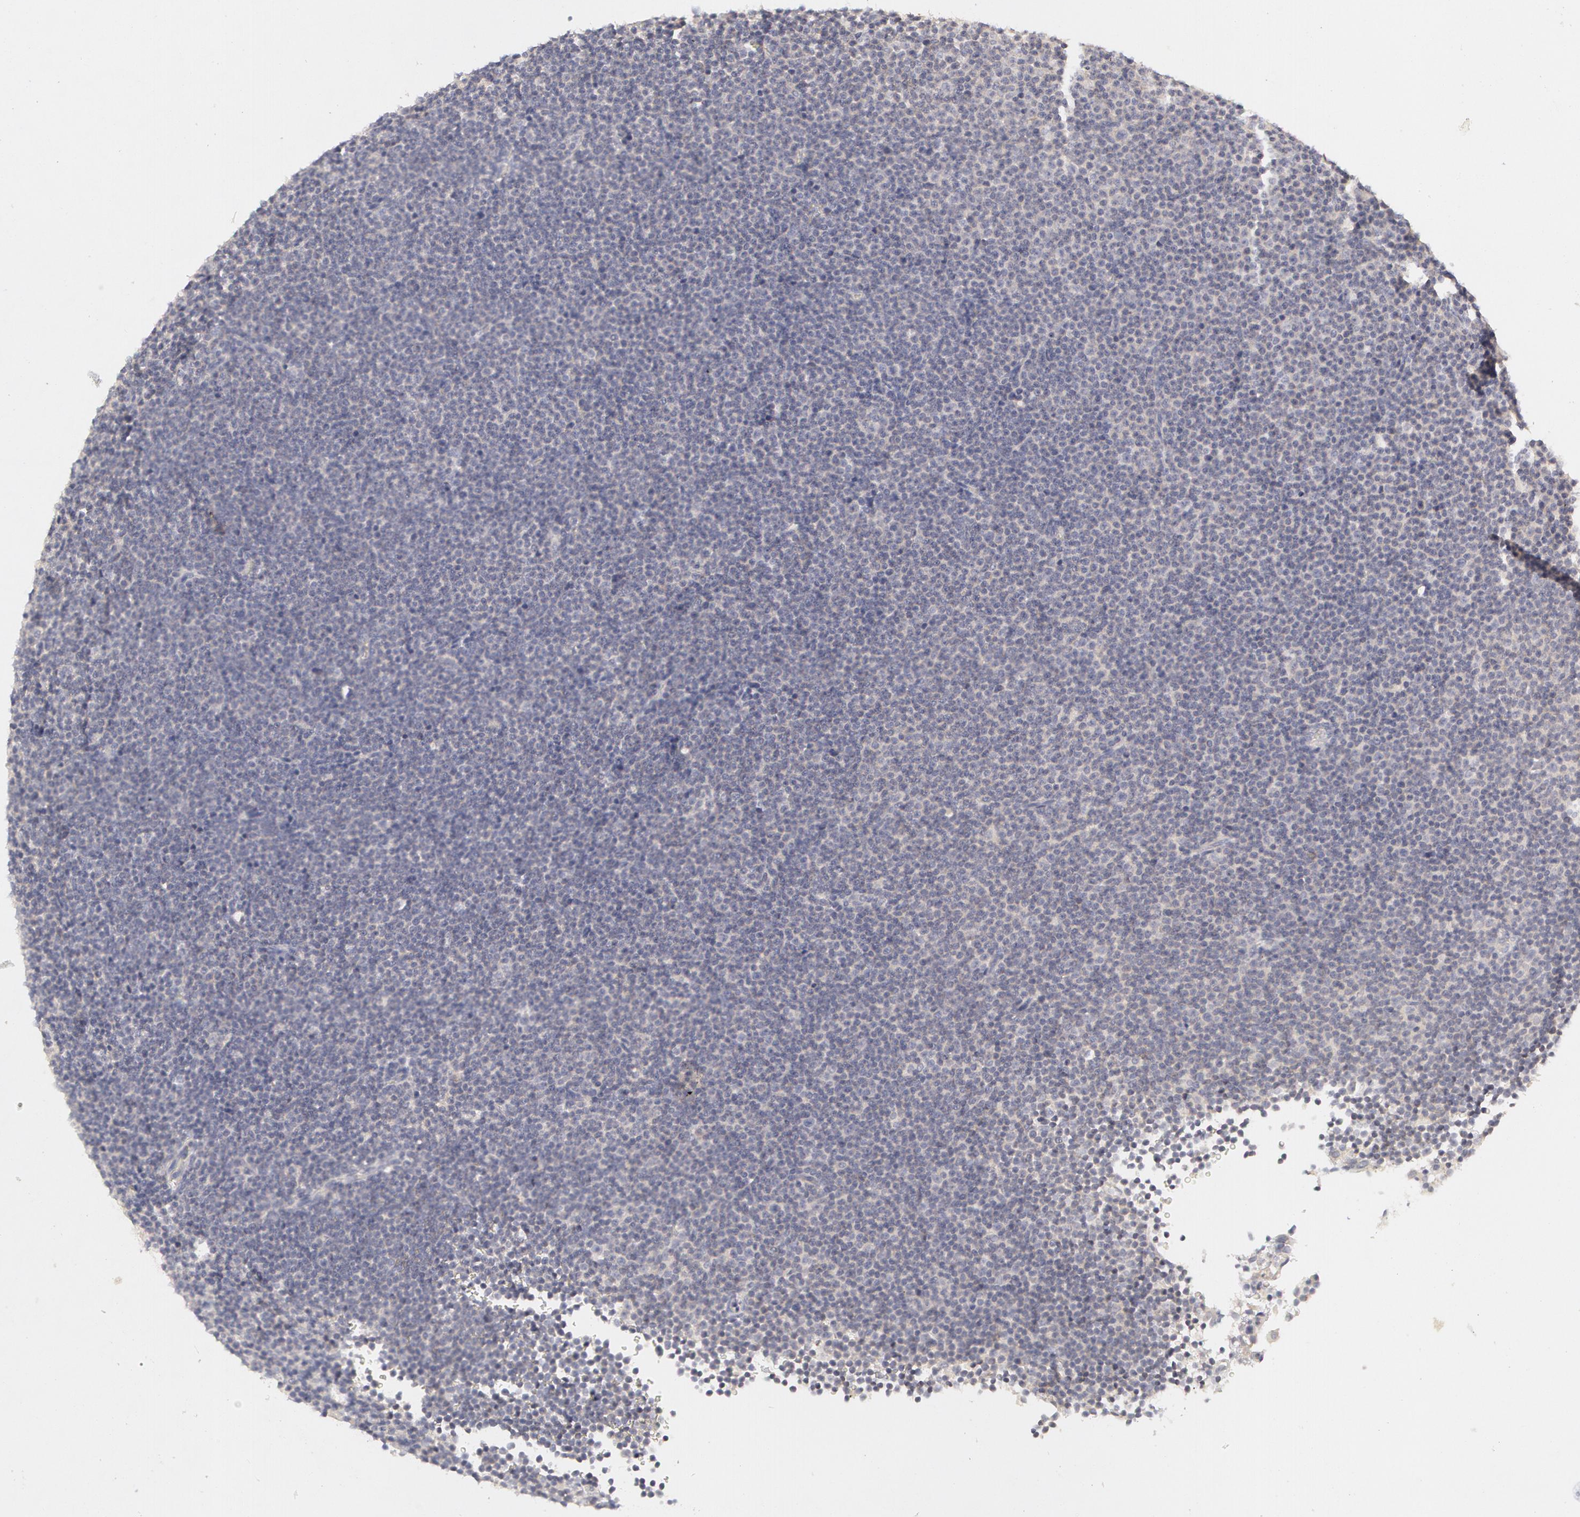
{"staining": {"intensity": "negative", "quantity": "none", "location": "none"}, "tissue": "lymphoma", "cell_type": "Tumor cells", "image_type": "cancer", "snomed": [{"axis": "morphology", "description": "Malignant lymphoma, non-Hodgkin's type, Low grade"}, {"axis": "topography", "description": "Lymph node"}], "caption": "DAB (3,3'-diaminobenzidine) immunohistochemical staining of lymphoma exhibits no significant expression in tumor cells. (DAB (3,3'-diaminobenzidine) IHC with hematoxylin counter stain).", "gene": "ABCB1", "patient": {"sex": "female", "age": 69}}